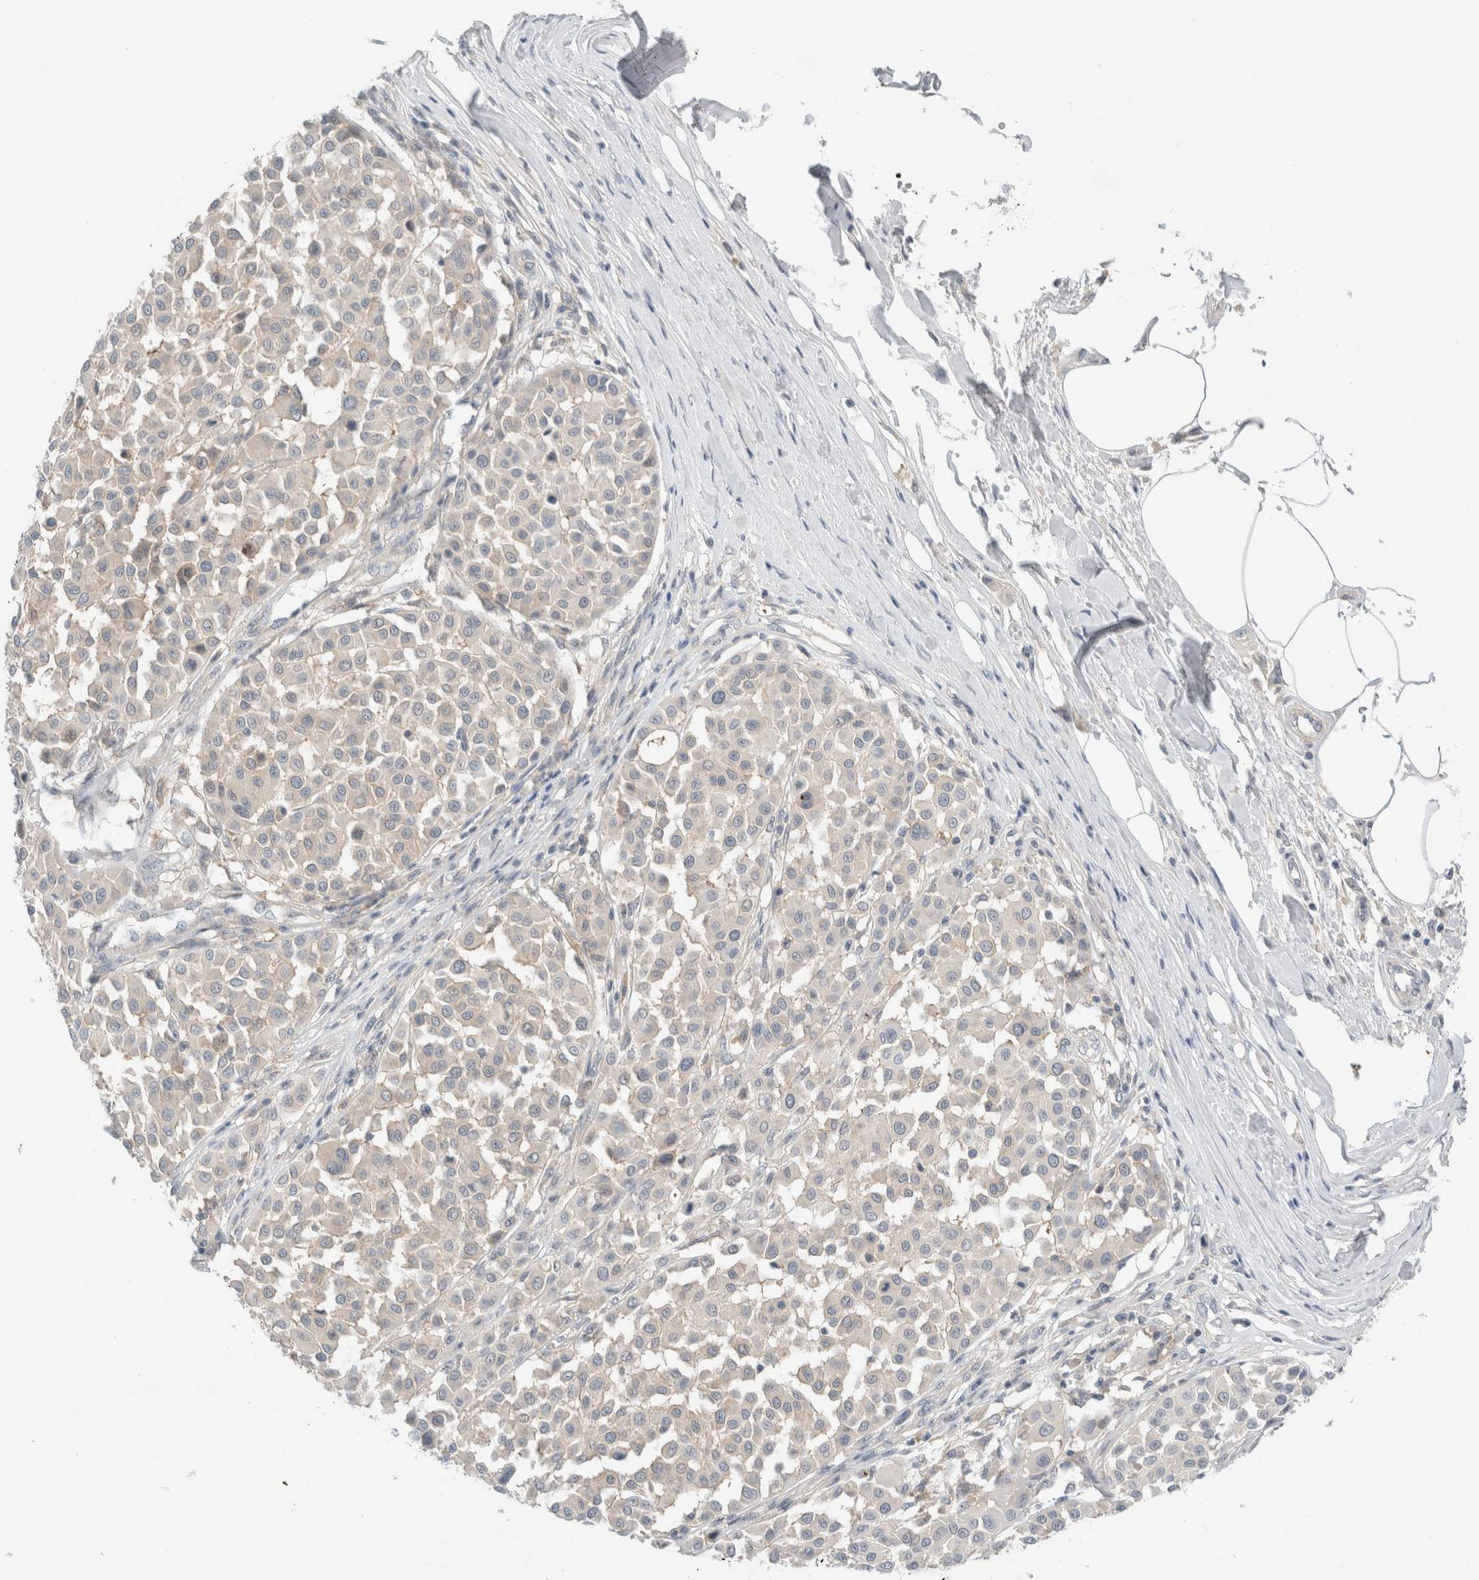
{"staining": {"intensity": "weak", "quantity": "<25%", "location": "cytoplasmic/membranous"}, "tissue": "melanoma", "cell_type": "Tumor cells", "image_type": "cancer", "snomed": [{"axis": "morphology", "description": "Malignant melanoma, Metastatic site"}, {"axis": "topography", "description": "Soft tissue"}], "caption": "This is an immunohistochemistry (IHC) image of human malignant melanoma (metastatic site). There is no positivity in tumor cells.", "gene": "SDR16C5", "patient": {"sex": "male", "age": 41}}